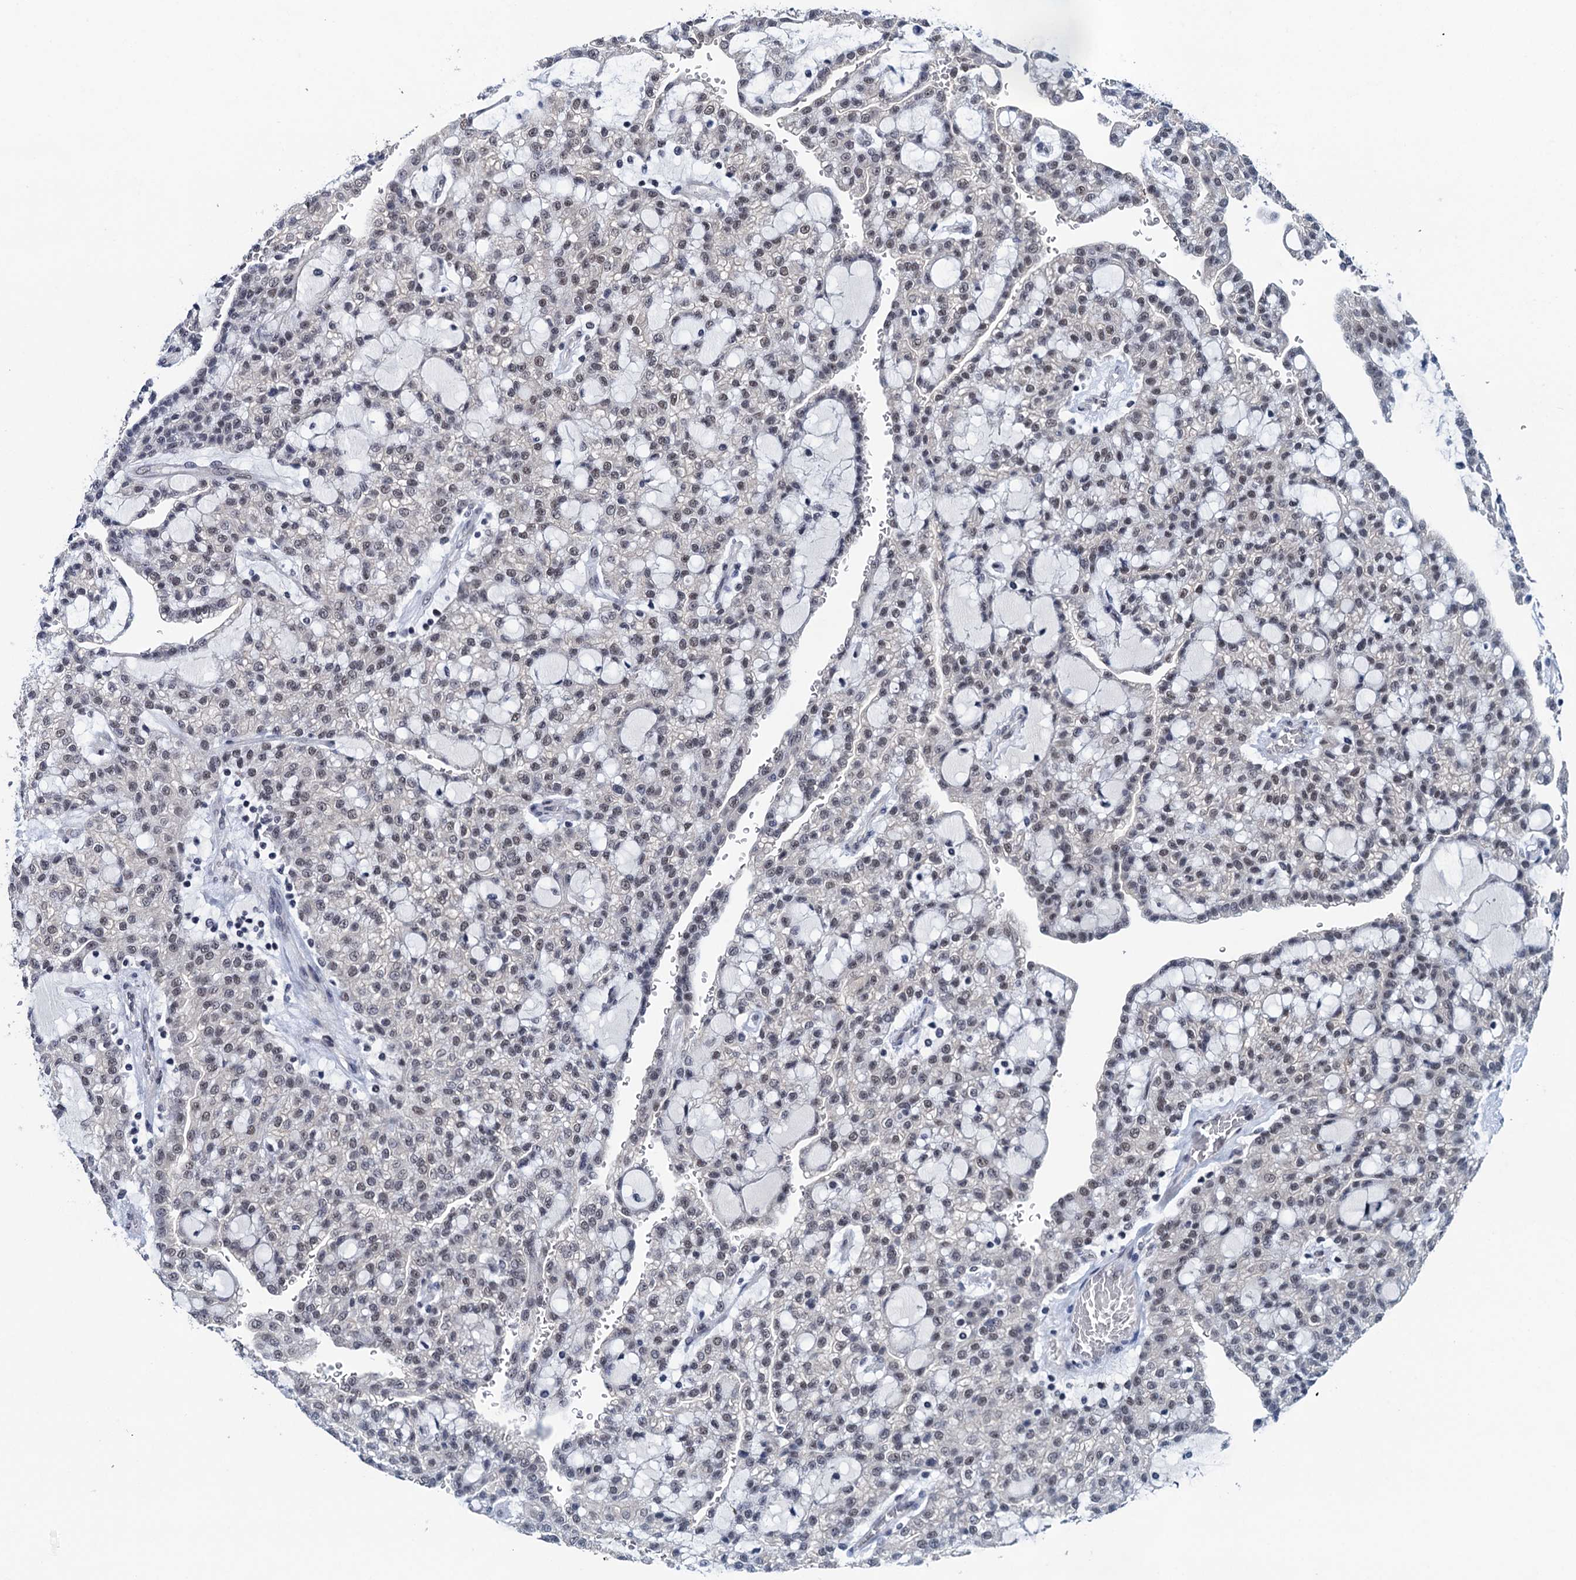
{"staining": {"intensity": "weak", "quantity": "25%-75%", "location": "nuclear"}, "tissue": "renal cancer", "cell_type": "Tumor cells", "image_type": "cancer", "snomed": [{"axis": "morphology", "description": "Adenocarcinoma, NOS"}, {"axis": "topography", "description": "Kidney"}], "caption": "Brown immunohistochemical staining in renal cancer (adenocarcinoma) demonstrates weak nuclear positivity in about 25%-75% of tumor cells. The protein is shown in brown color, while the nuclei are stained blue.", "gene": "FNBP4", "patient": {"sex": "male", "age": 63}}